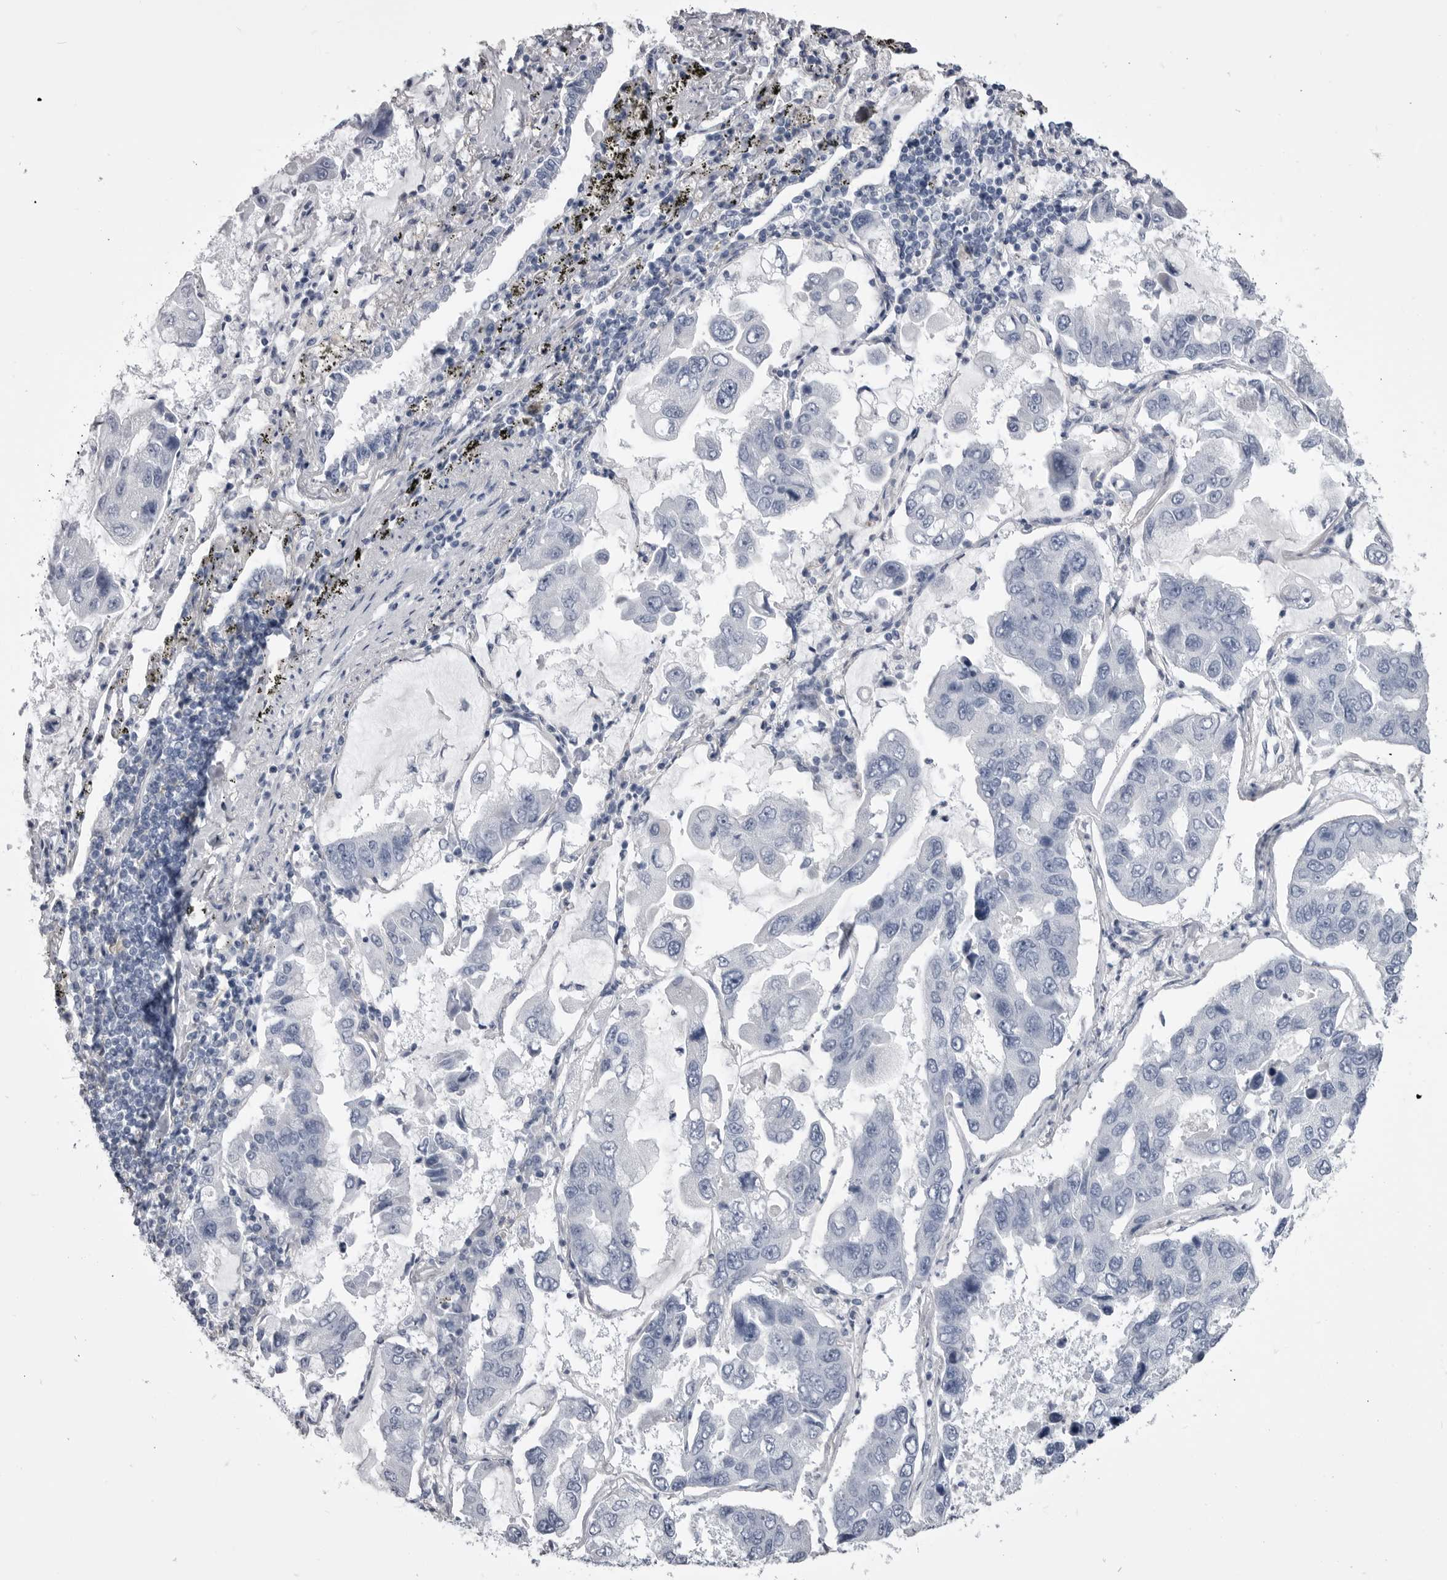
{"staining": {"intensity": "negative", "quantity": "none", "location": "none"}, "tissue": "lung cancer", "cell_type": "Tumor cells", "image_type": "cancer", "snomed": [{"axis": "morphology", "description": "Adenocarcinoma, NOS"}, {"axis": "topography", "description": "Lung"}], "caption": "Immunohistochemistry of adenocarcinoma (lung) shows no staining in tumor cells.", "gene": "ANK2", "patient": {"sex": "male", "age": 64}}